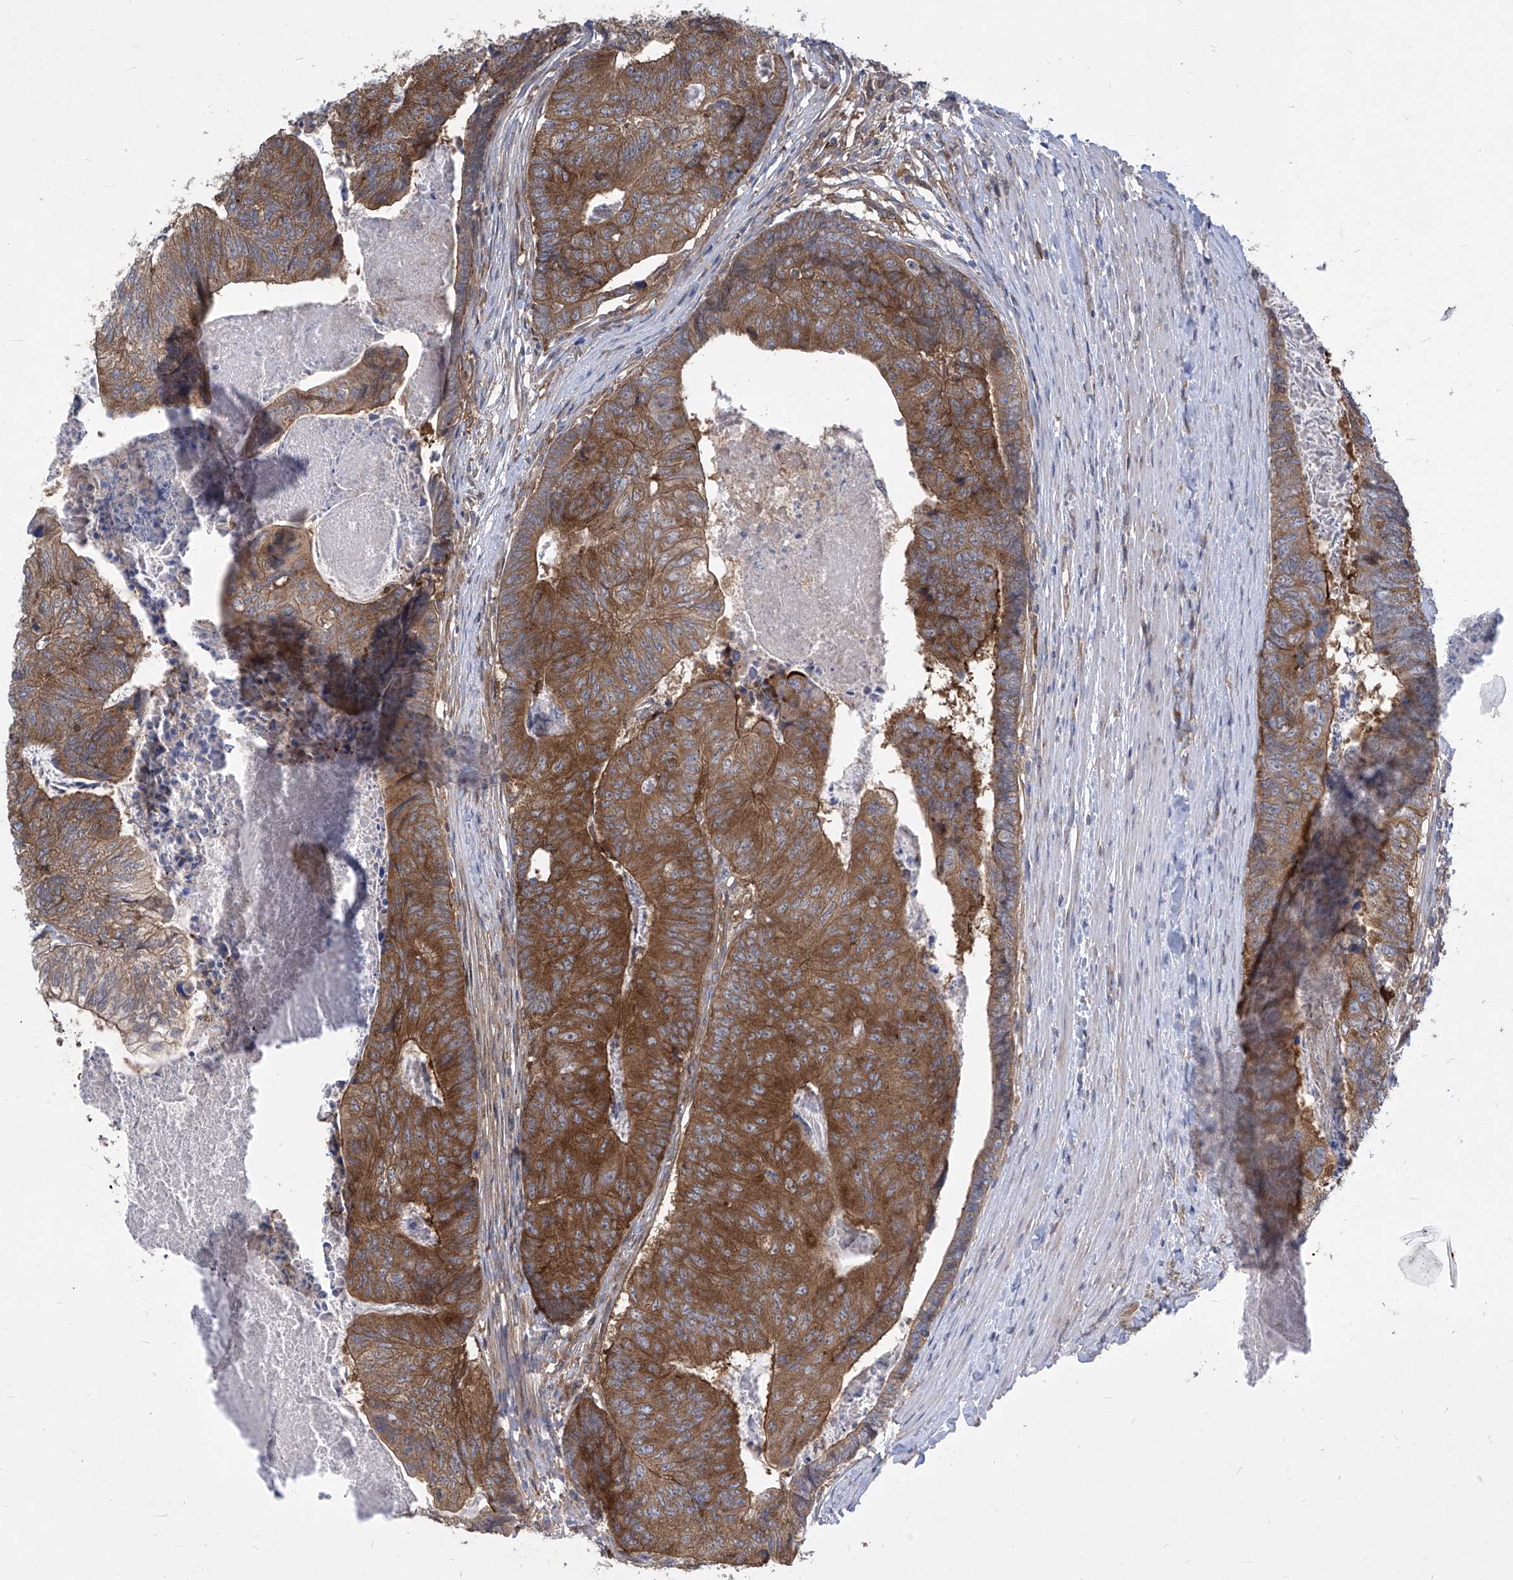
{"staining": {"intensity": "strong", "quantity": ">75%", "location": "cytoplasmic/membranous"}, "tissue": "colorectal cancer", "cell_type": "Tumor cells", "image_type": "cancer", "snomed": [{"axis": "morphology", "description": "Adenocarcinoma, NOS"}, {"axis": "topography", "description": "Colon"}], "caption": "Immunohistochemical staining of colorectal cancer demonstrates strong cytoplasmic/membranous protein staining in approximately >75% of tumor cells.", "gene": "EIF3M", "patient": {"sex": "female", "age": 67}}